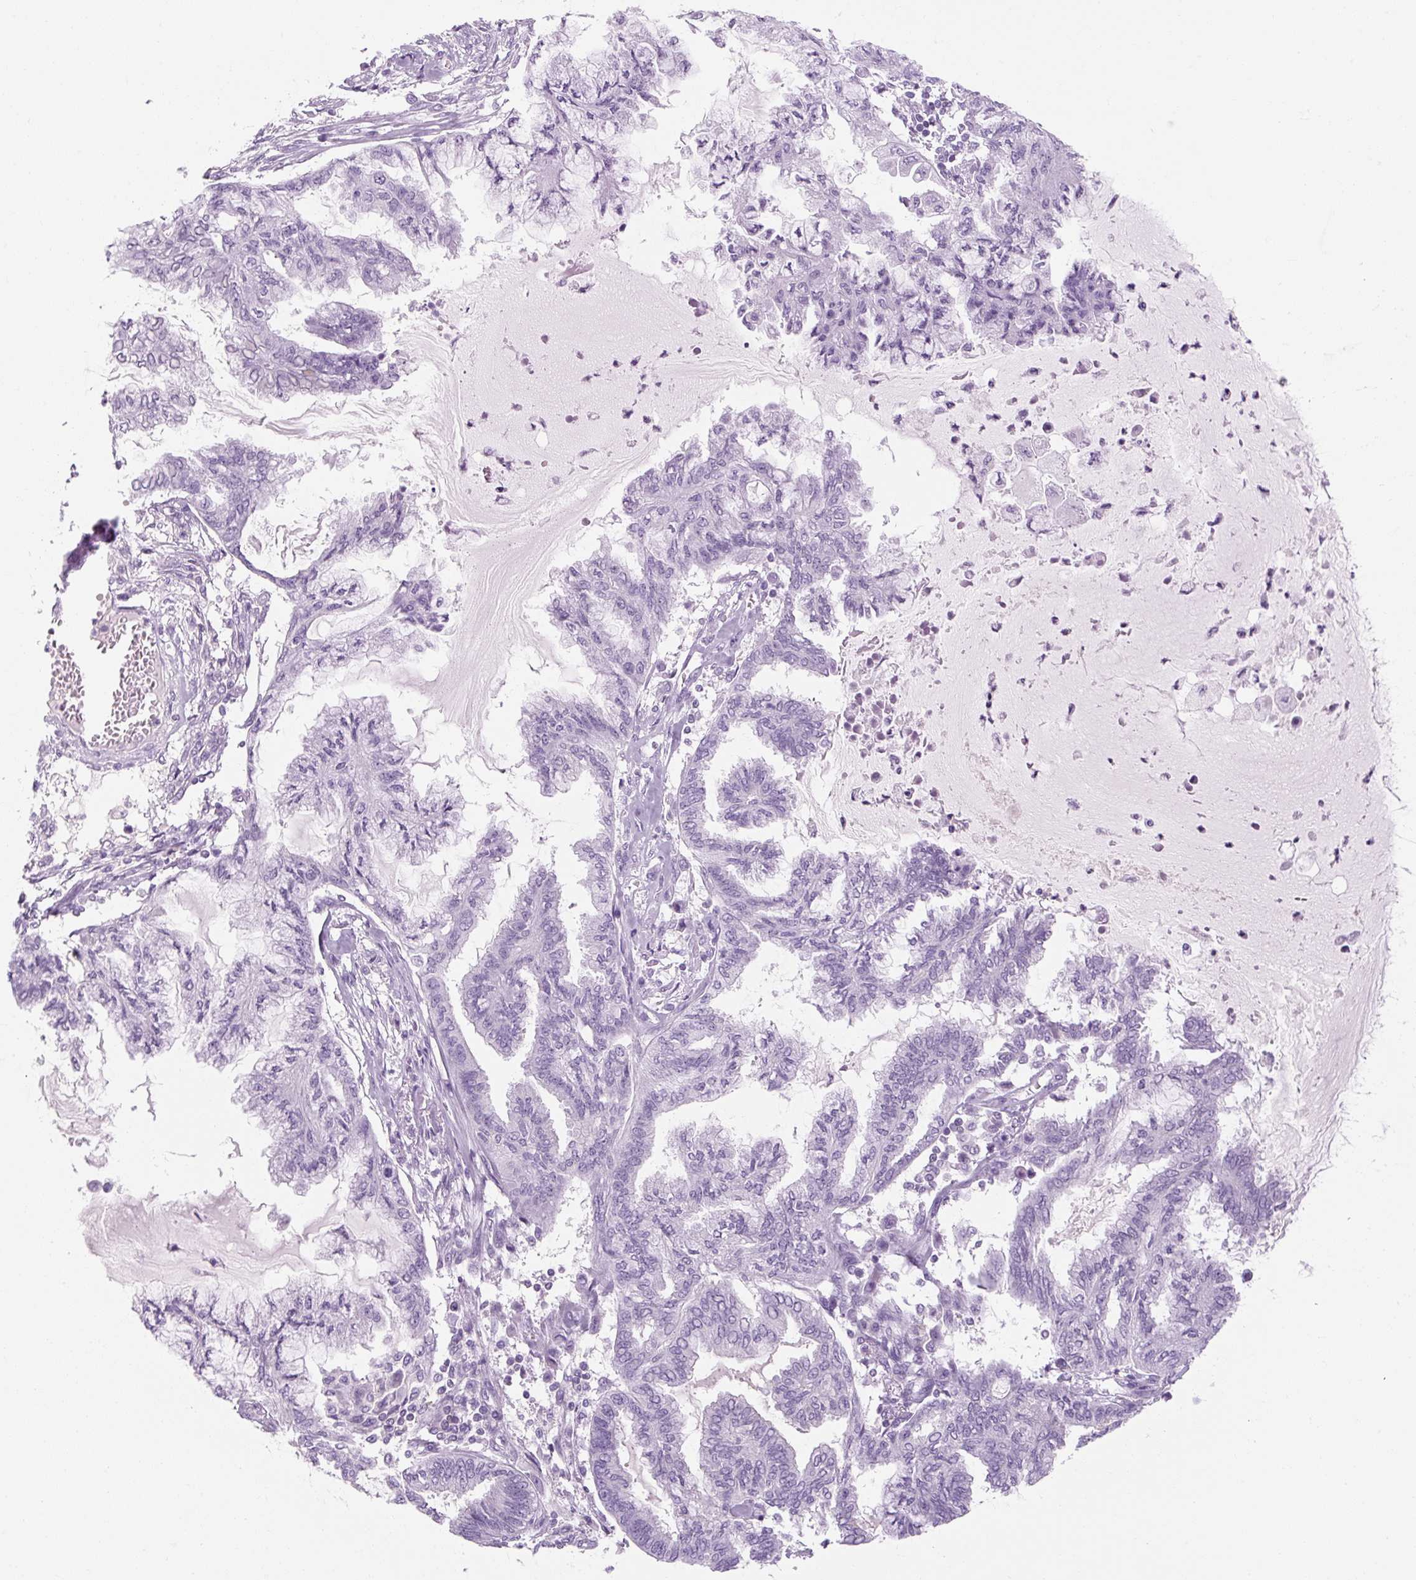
{"staining": {"intensity": "negative", "quantity": "none", "location": "none"}, "tissue": "endometrial cancer", "cell_type": "Tumor cells", "image_type": "cancer", "snomed": [{"axis": "morphology", "description": "Adenocarcinoma, NOS"}, {"axis": "topography", "description": "Endometrium"}], "caption": "High magnification brightfield microscopy of adenocarcinoma (endometrial) stained with DAB (3,3'-diaminobenzidine) (brown) and counterstained with hematoxylin (blue): tumor cells show no significant expression.", "gene": "TIGD2", "patient": {"sex": "female", "age": 86}}